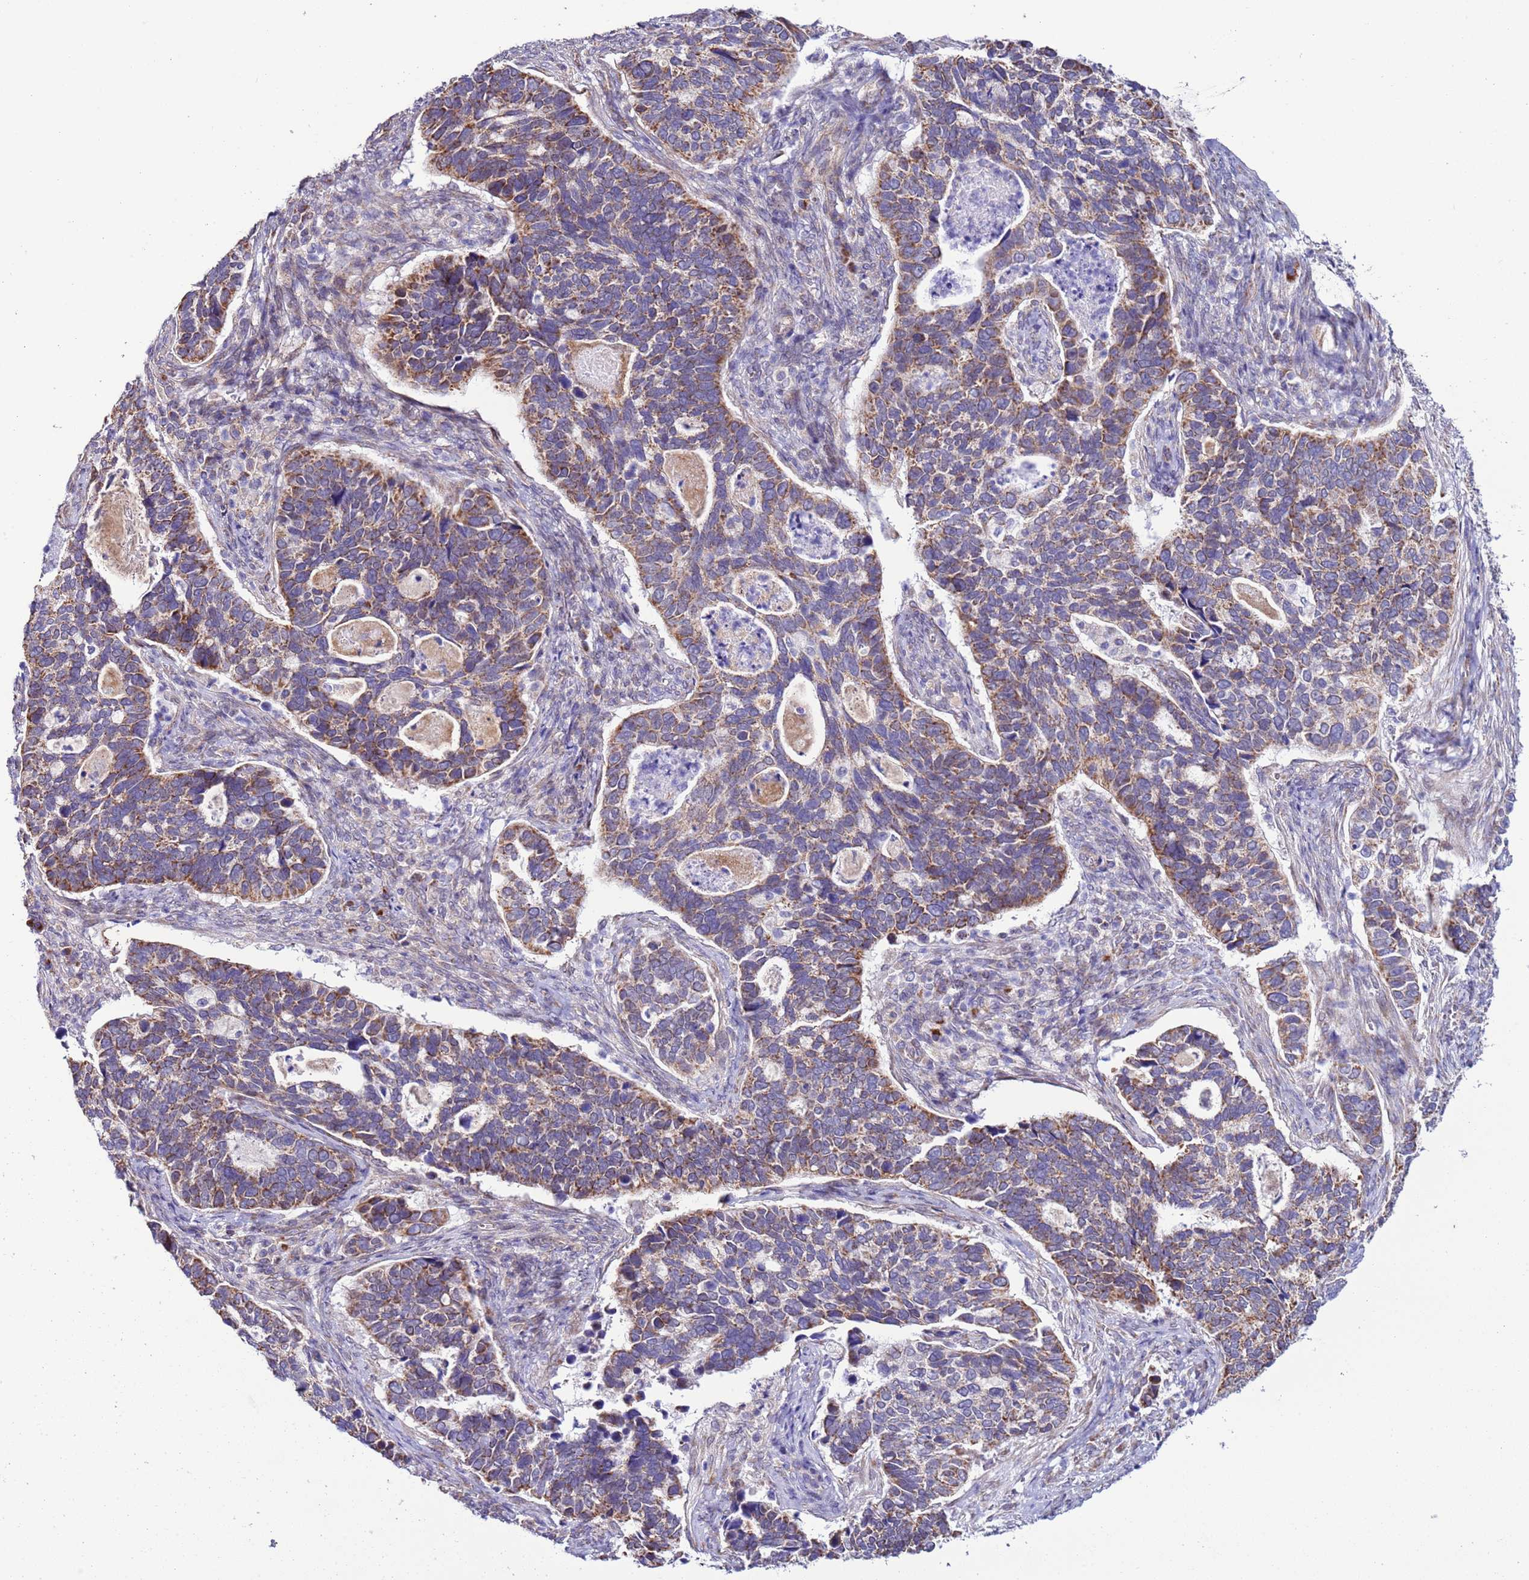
{"staining": {"intensity": "moderate", "quantity": "25%-75%", "location": "cytoplasmic/membranous"}, "tissue": "cervical cancer", "cell_type": "Tumor cells", "image_type": "cancer", "snomed": [{"axis": "morphology", "description": "Squamous cell carcinoma, NOS"}, {"axis": "topography", "description": "Cervix"}], "caption": "IHC of human cervical cancer exhibits medium levels of moderate cytoplasmic/membranous expression in approximately 25%-75% of tumor cells.", "gene": "AHI1", "patient": {"sex": "female", "age": 38}}